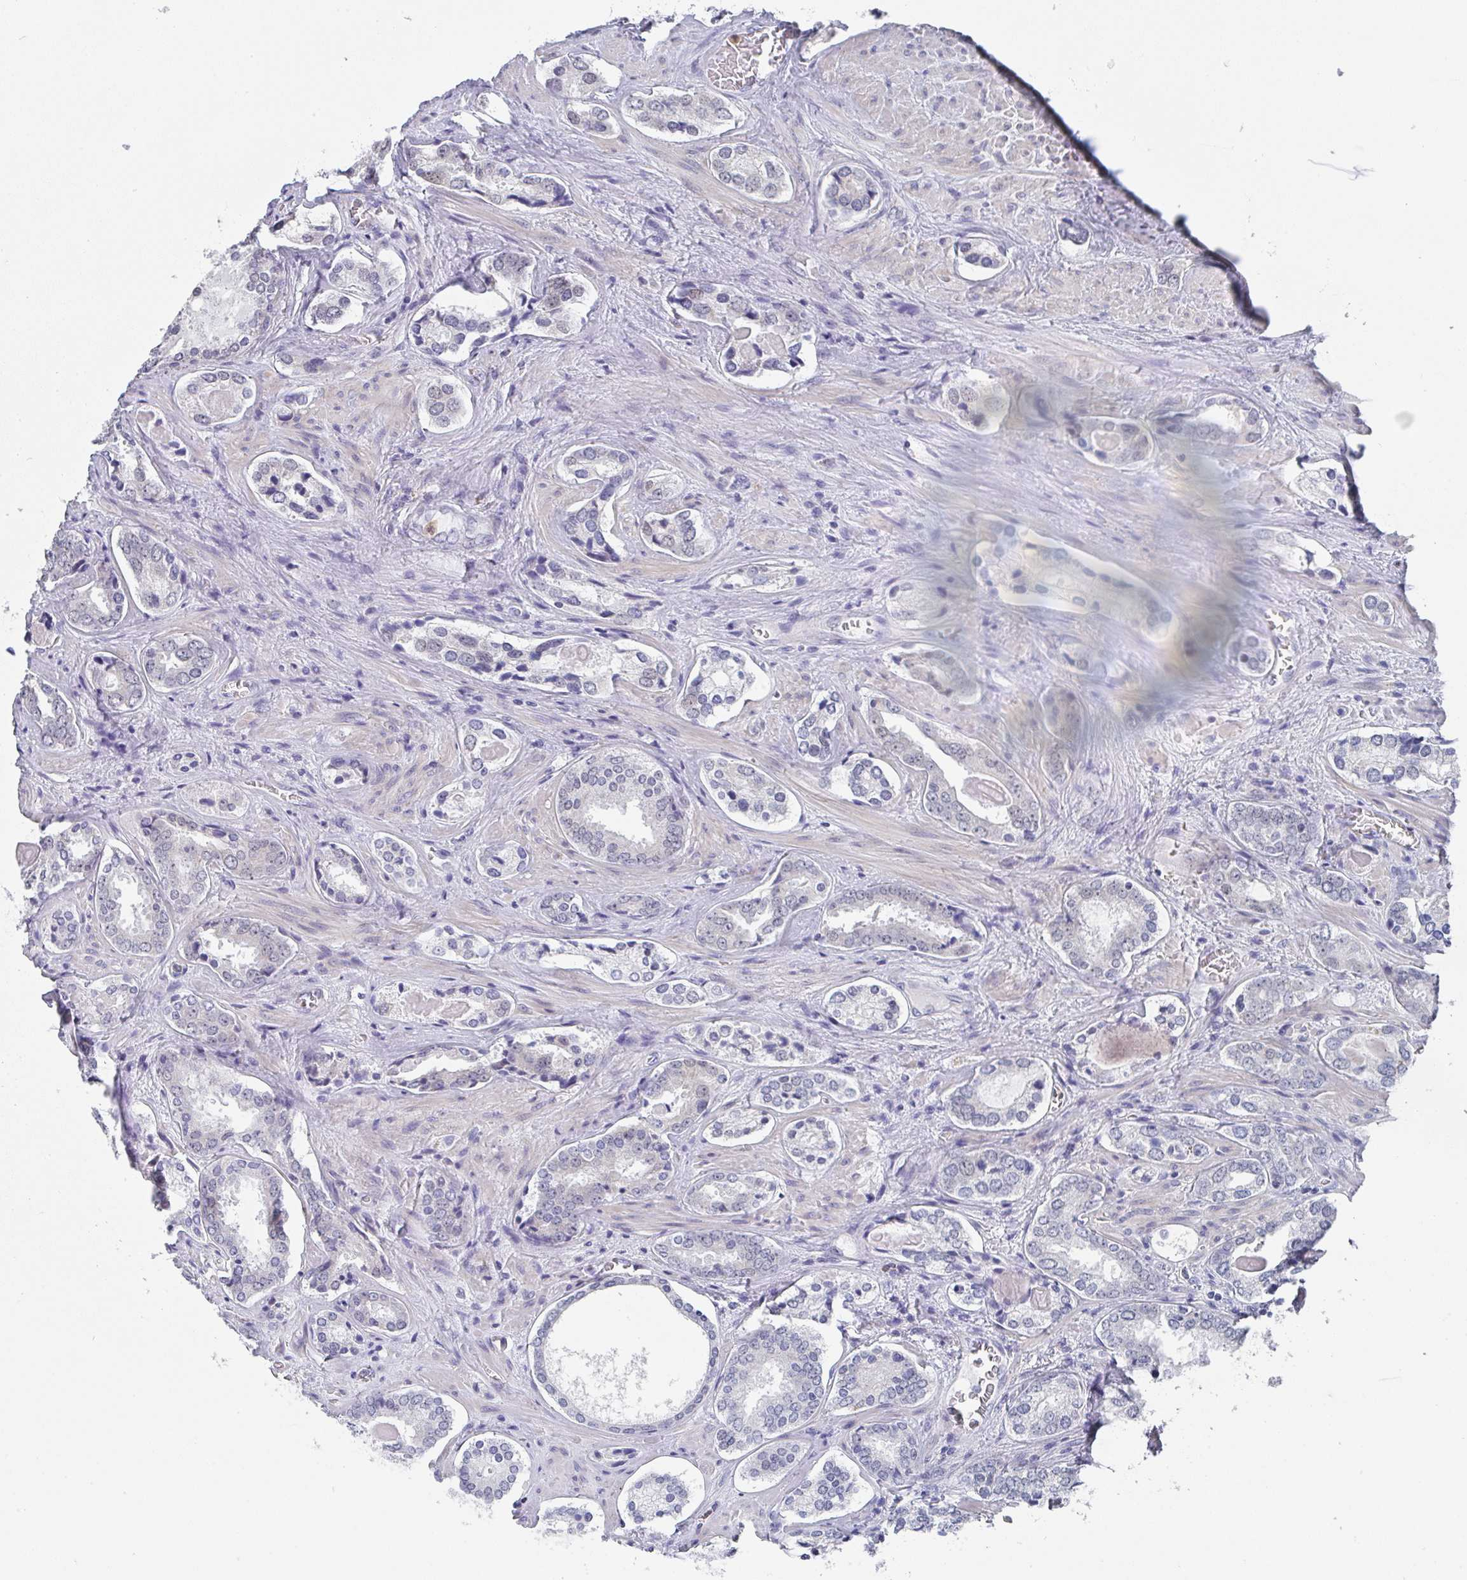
{"staining": {"intensity": "negative", "quantity": "none", "location": "none"}, "tissue": "prostate cancer", "cell_type": "Tumor cells", "image_type": "cancer", "snomed": [{"axis": "morphology", "description": "Adenocarcinoma, Low grade"}, {"axis": "topography", "description": "Prostate"}], "caption": "Tumor cells are negative for protein expression in human adenocarcinoma (low-grade) (prostate).", "gene": "NCF1", "patient": {"sex": "male", "age": 62}}